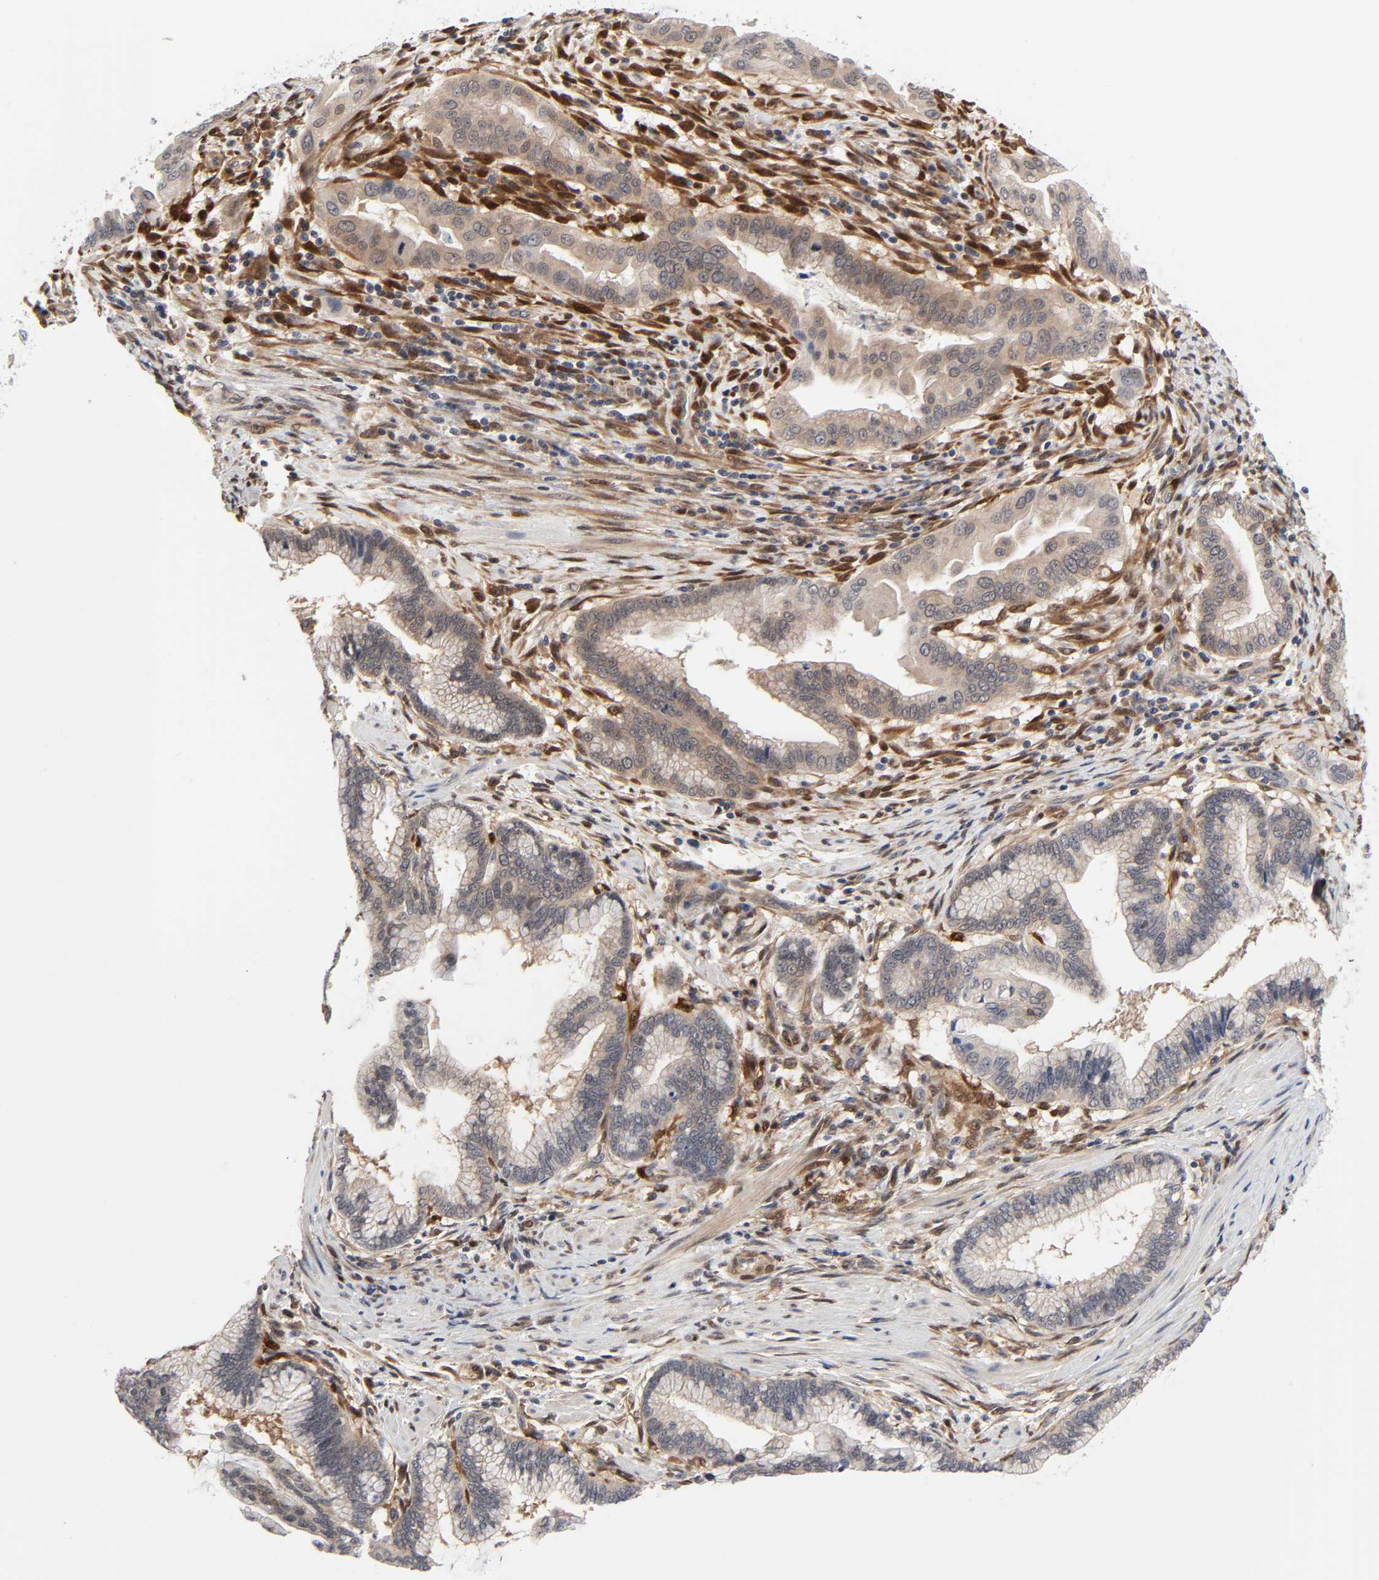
{"staining": {"intensity": "weak", "quantity": ">75%", "location": "cytoplasmic/membranous"}, "tissue": "pancreatic cancer", "cell_type": "Tumor cells", "image_type": "cancer", "snomed": [{"axis": "morphology", "description": "Adenocarcinoma, NOS"}, {"axis": "topography", "description": "Pancreas"}], "caption": "Brown immunohistochemical staining in human adenocarcinoma (pancreatic) exhibits weak cytoplasmic/membranous expression in about >75% of tumor cells.", "gene": "PTEN", "patient": {"sex": "female", "age": 64}}